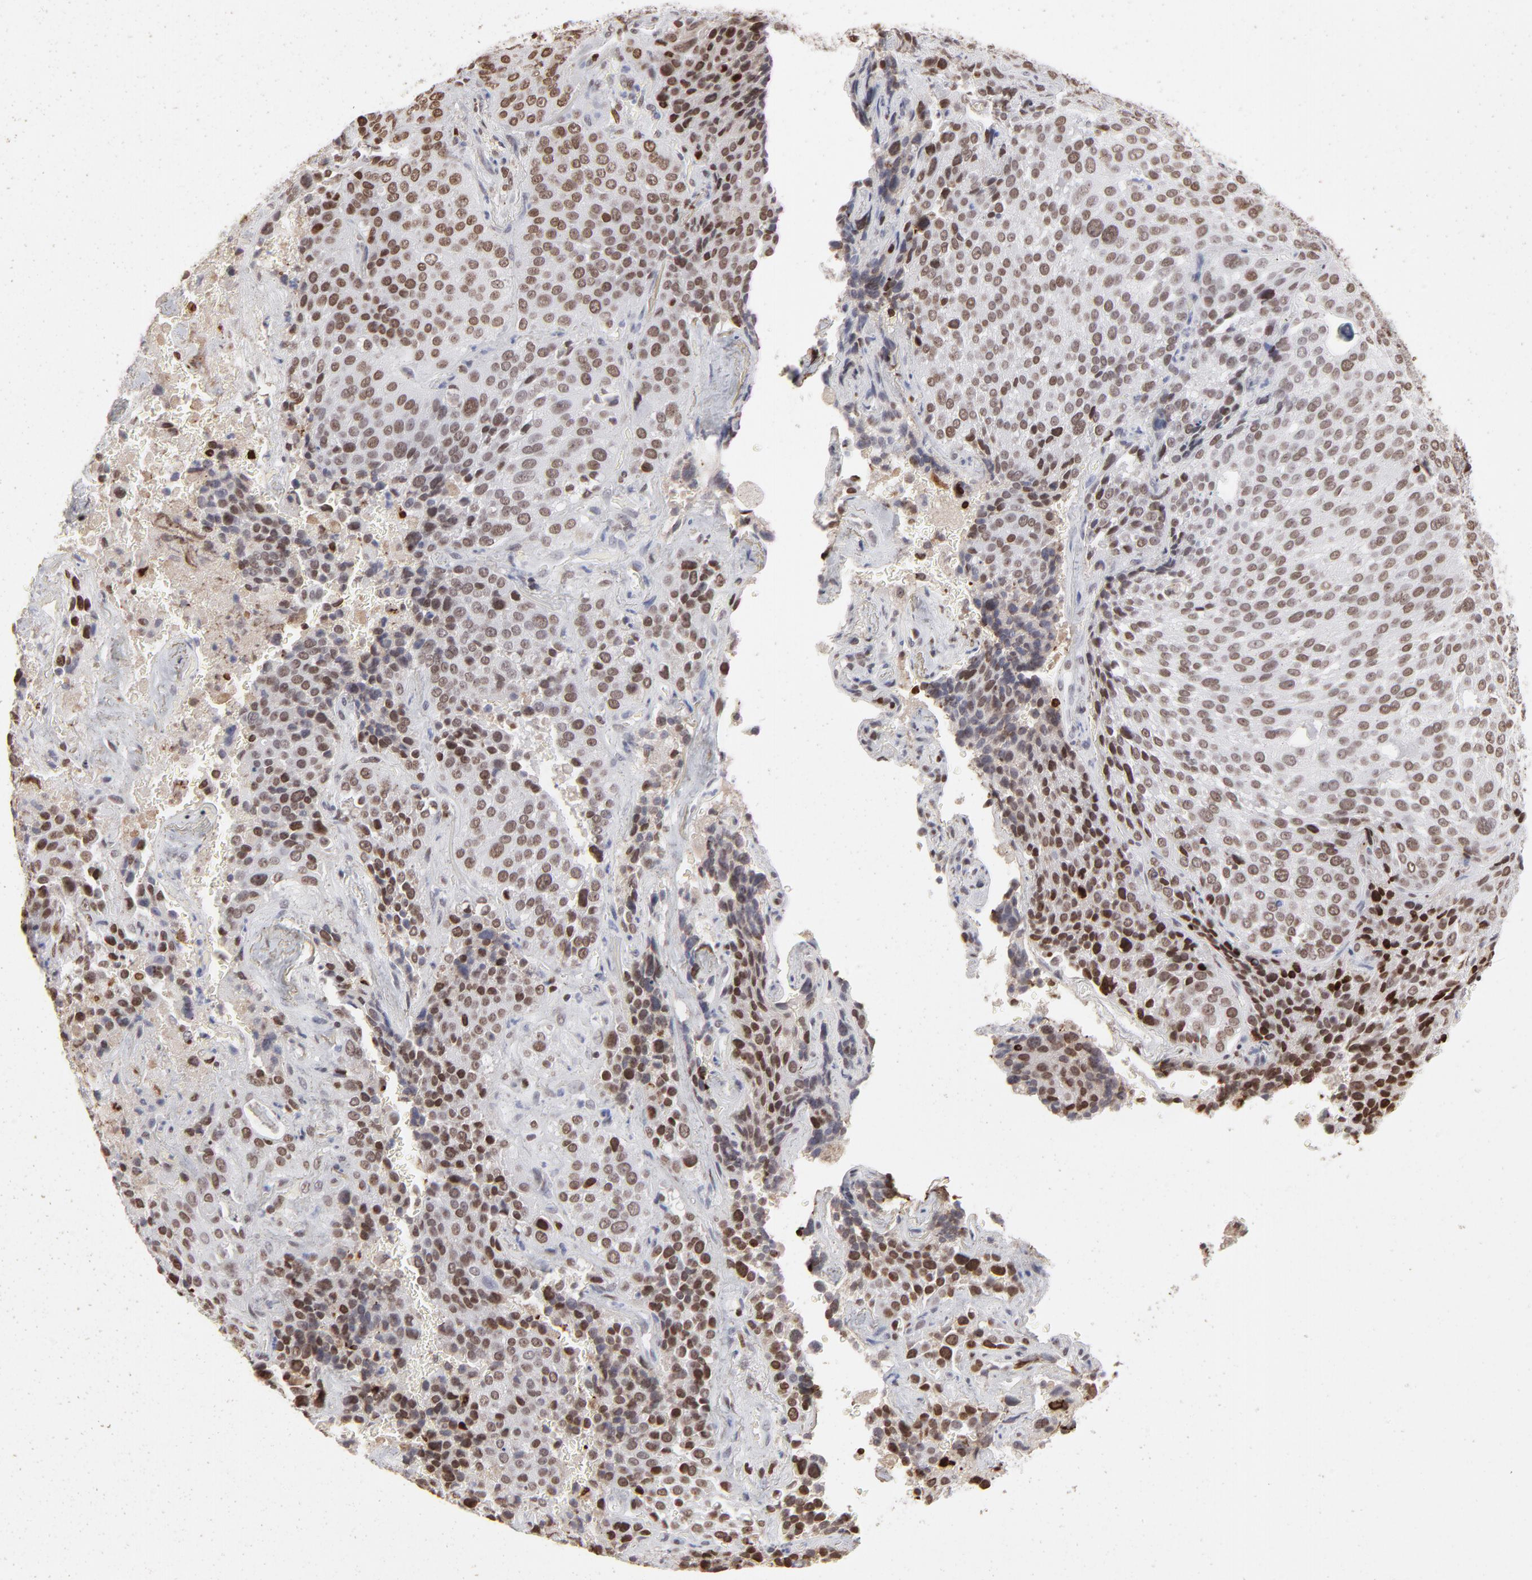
{"staining": {"intensity": "strong", "quantity": ">75%", "location": "nuclear"}, "tissue": "lung cancer", "cell_type": "Tumor cells", "image_type": "cancer", "snomed": [{"axis": "morphology", "description": "Squamous cell carcinoma, NOS"}, {"axis": "topography", "description": "Lung"}], "caption": "Squamous cell carcinoma (lung) stained with a brown dye reveals strong nuclear positive staining in about >75% of tumor cells.", "gene": "PARP1", "patient": {"sex": "male", "age": 54}}